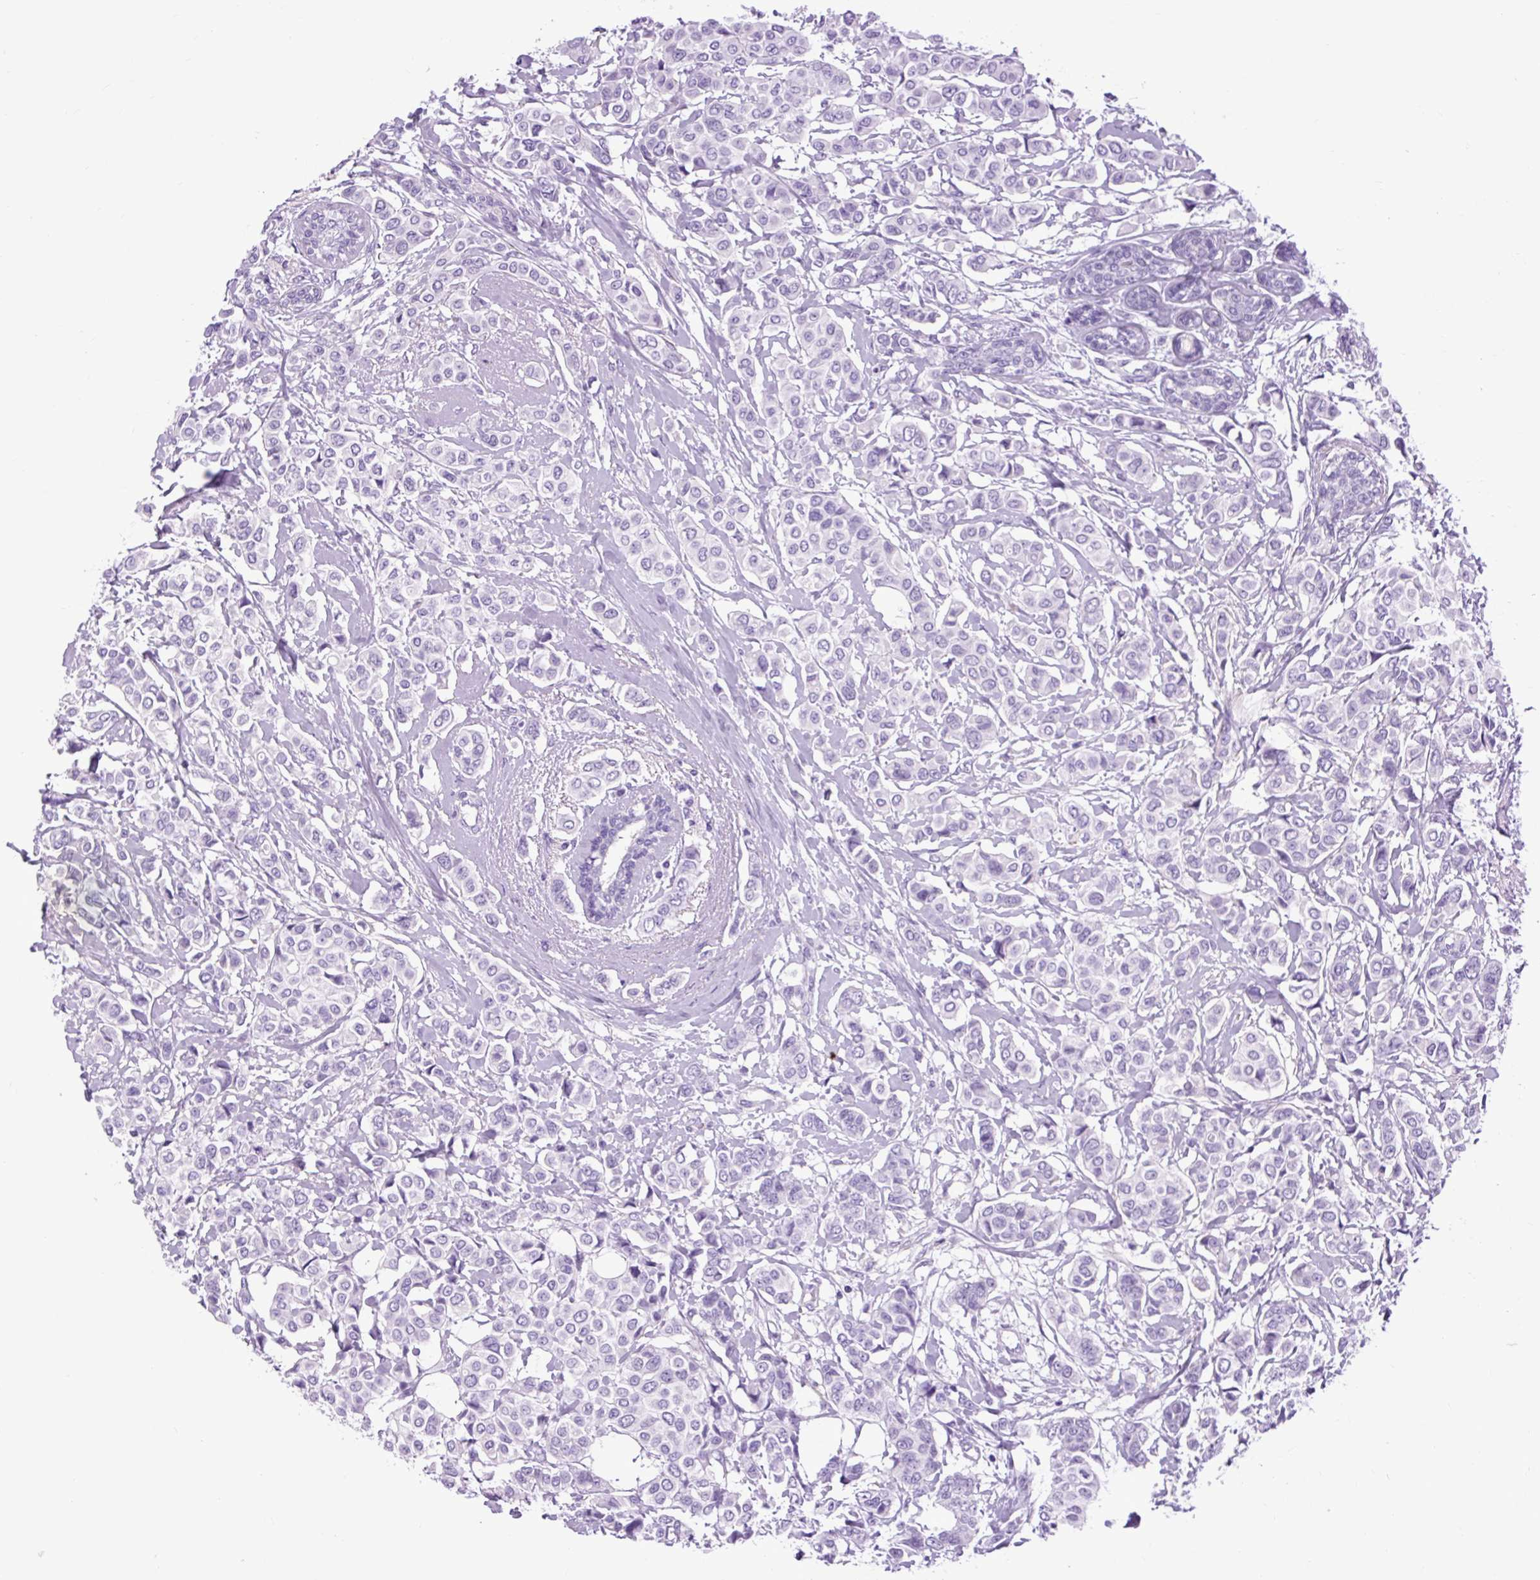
{"staining": {"intensity": "negative", "quantity": "none", "location": "none"}, "tissue": "breast cancer", "cell_type": "Tumor cells", "image_type": "cancer", "snomed": [{"axis": "morphology", "description": "Lobular carcinoma"}, {"axis": "topography", "description": "Breast"}], "caption": "The micrograph shows no staining of tumor cells in breast cancer.", "gene": "DPP6", "patient": {"sex": "female", "age": 51}}